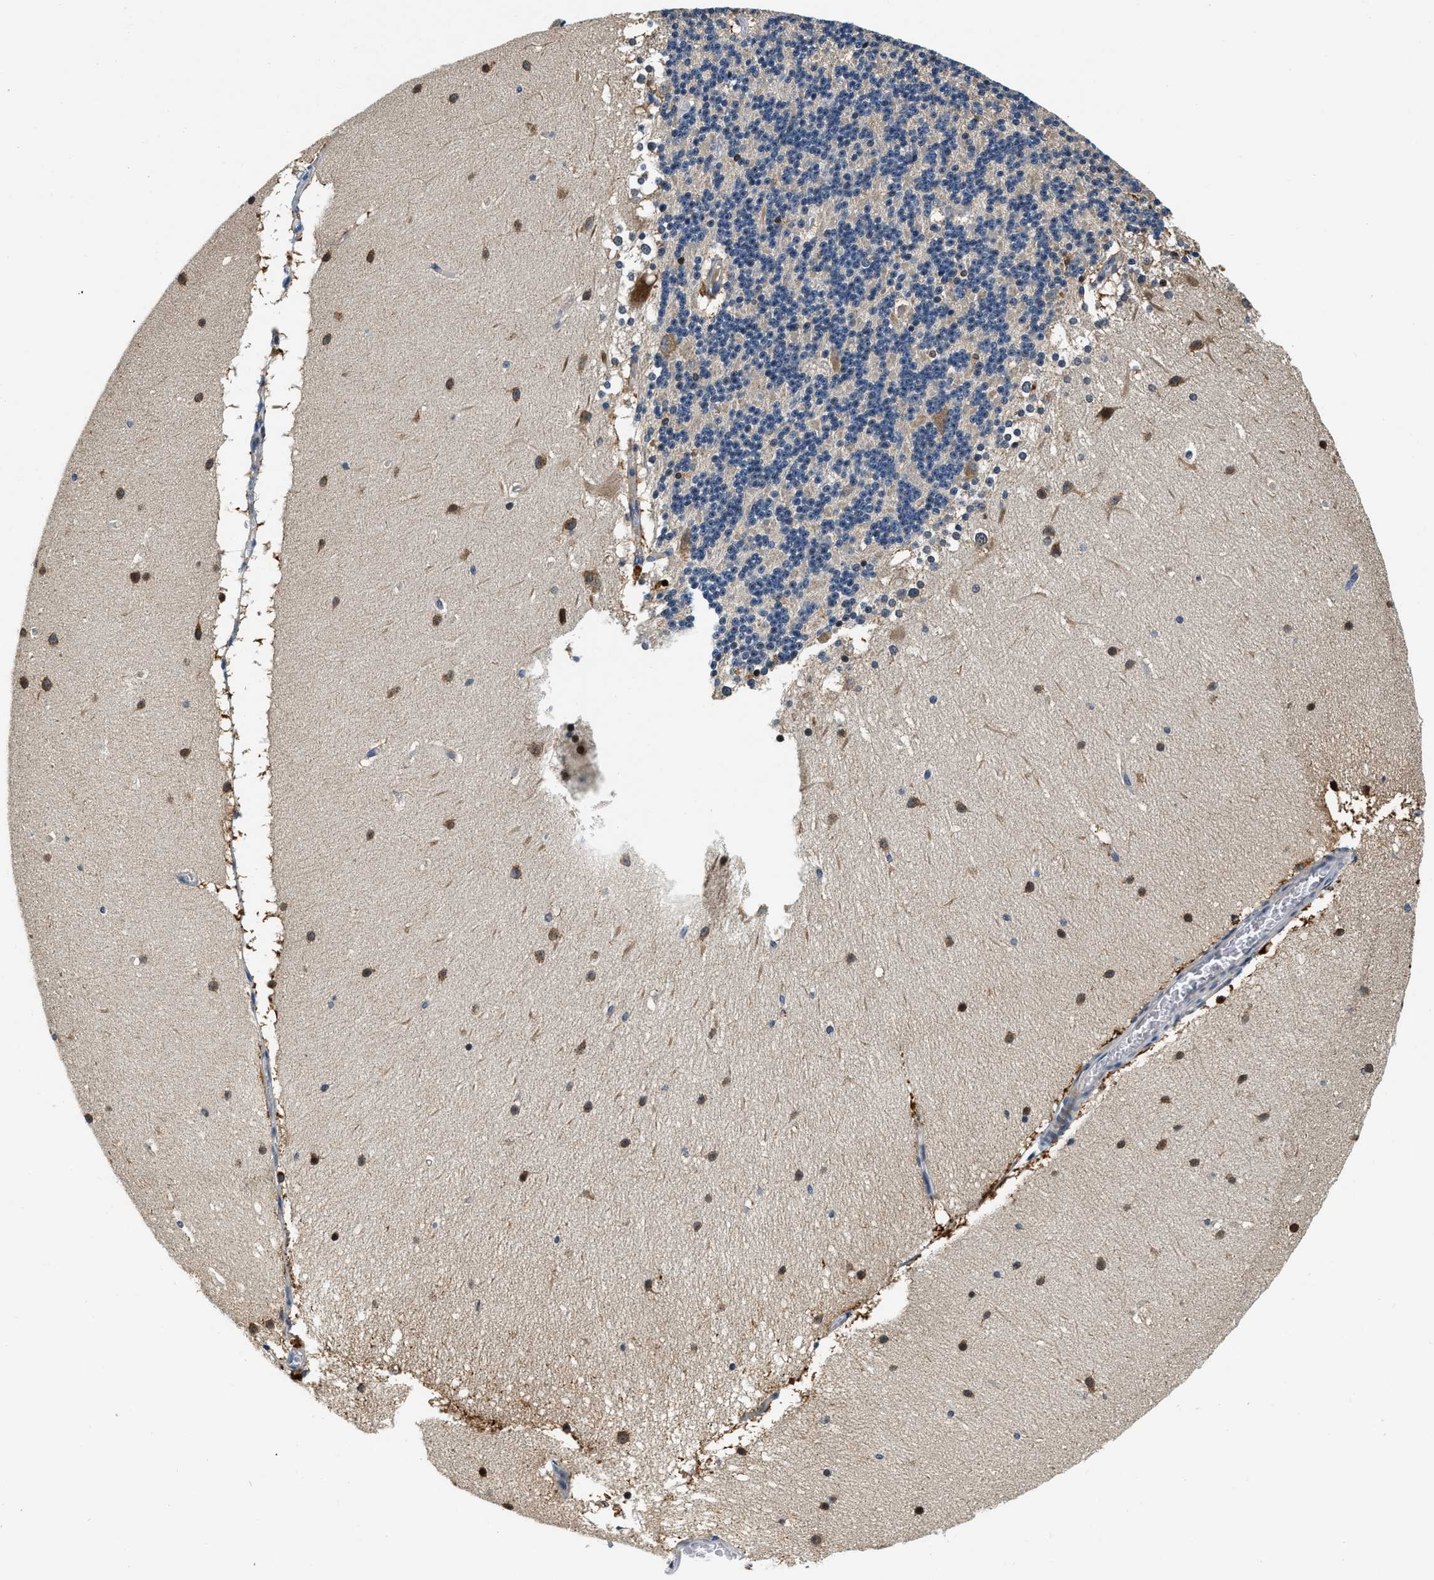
{"staining": {"intensity": "negative", "quantity": "none", "location": "none"}, "tissue": "cerebellum", "cell_type": "Cells in granular layer", "image_type": "normal", "snomed": [{"axis": "morphology", "description": "Normal tissue, NOS"}, {"axis": "topography", "description": "Cerebellum"}], "caption": "Immunohistochemical staining of benign human cerebellum displays no significant expression in cells in granular layer.", "gene": "YAE1", "patient": {"sex": "female", "age": 19}}